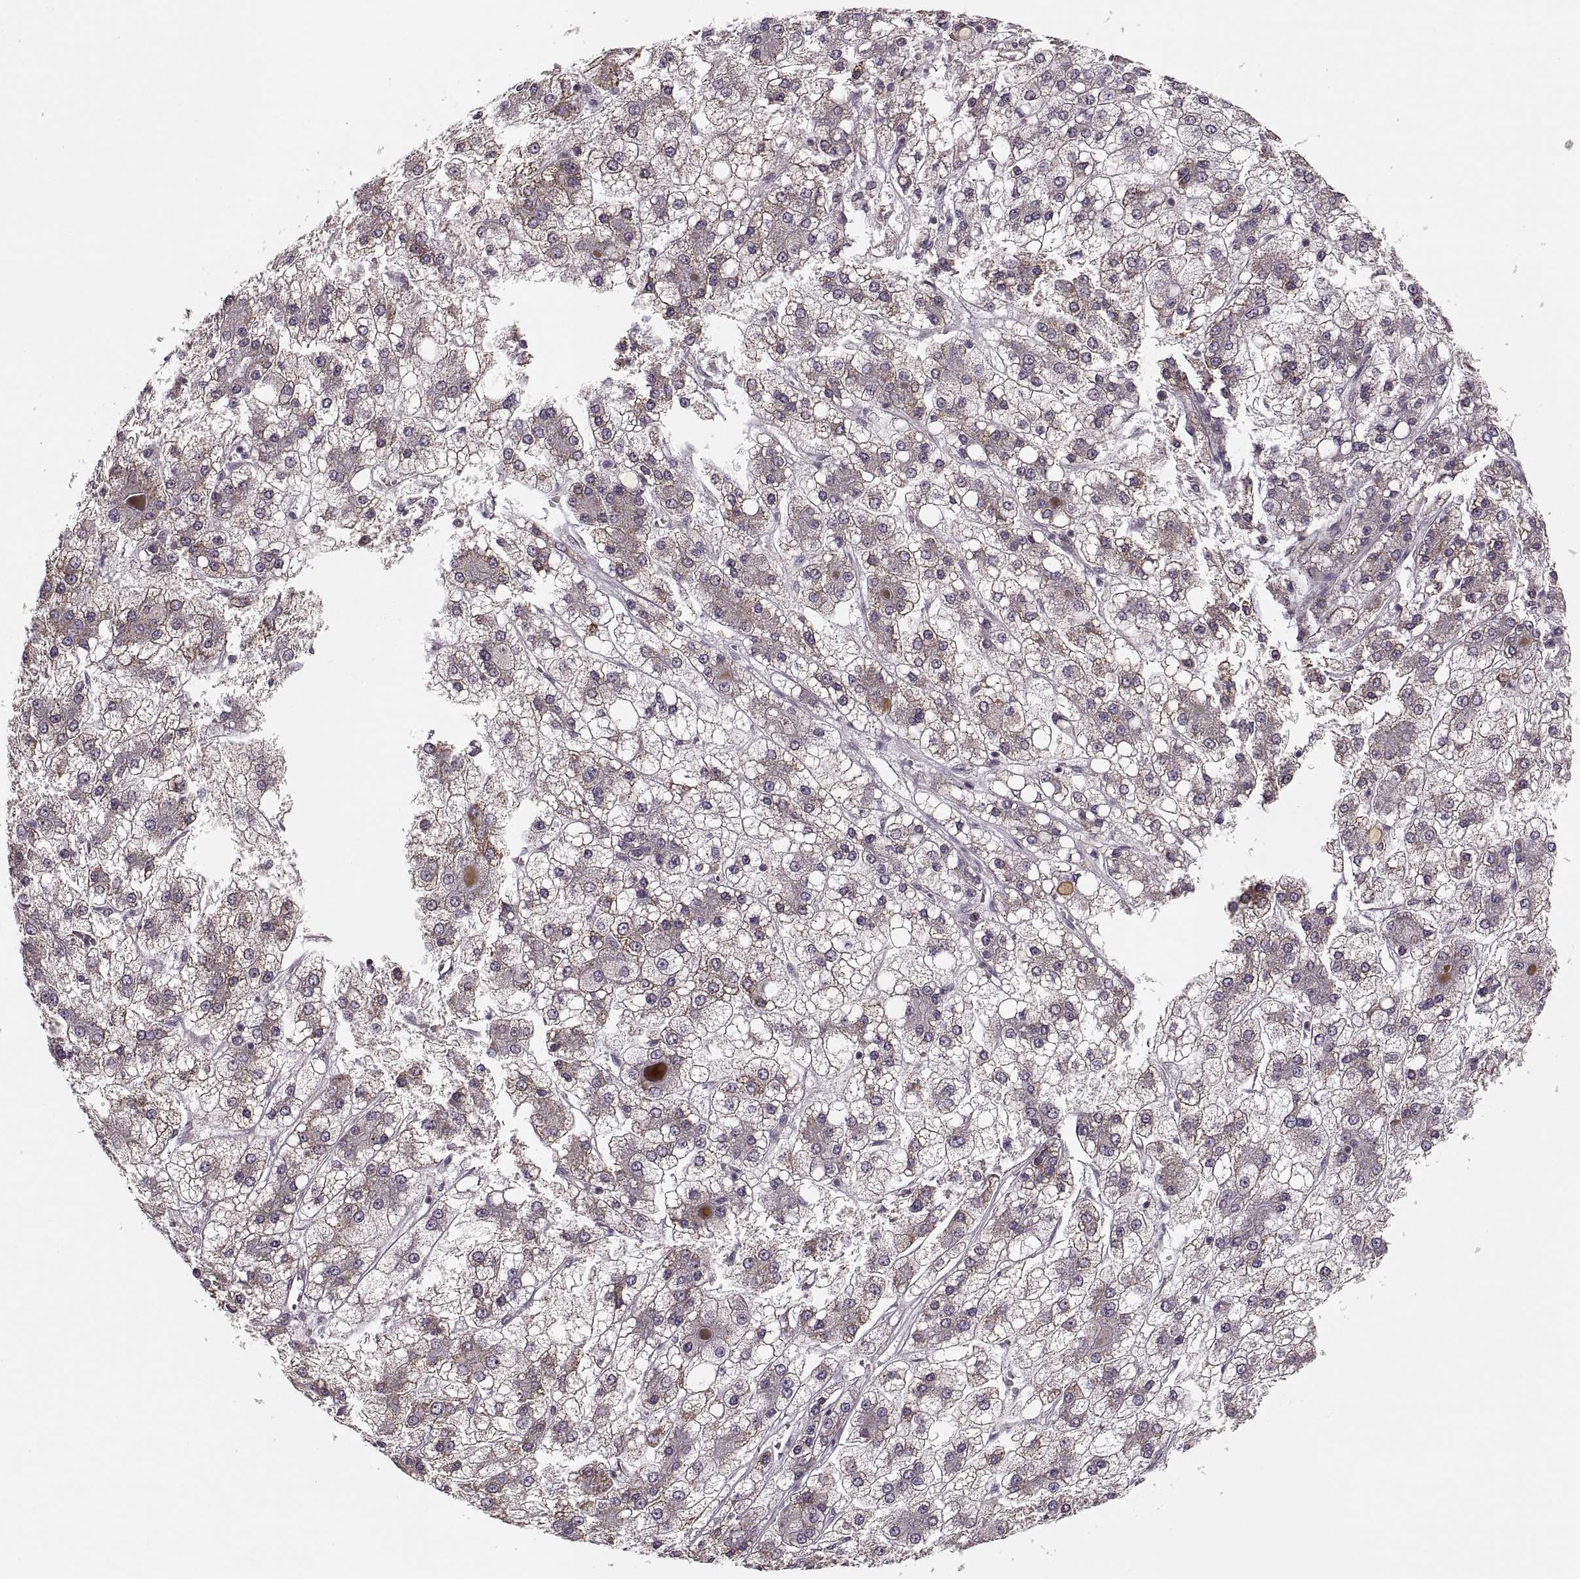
{"staining": {"intensity": "strong", "quantity": "<25%", "location": "cytoplasmic/membranous"}, "tissue": "liver cancer", "cell_type": "Tumor cells", "image_type": "cancer", "snomed": [{"axis": "morphology", "description": "Carcinoma, Hepatocellular, NOS"}, {"axis": "topography", "description": "Liver"}], "caption": "Hepatocellular carcinoma (liver) stained with a brown dye shows strong cytoplasmic/membranous positive staining in approximately <25% of tumor cells.", "gene": "ASIC3", "patient": {"sex": "male", "age": 73}}